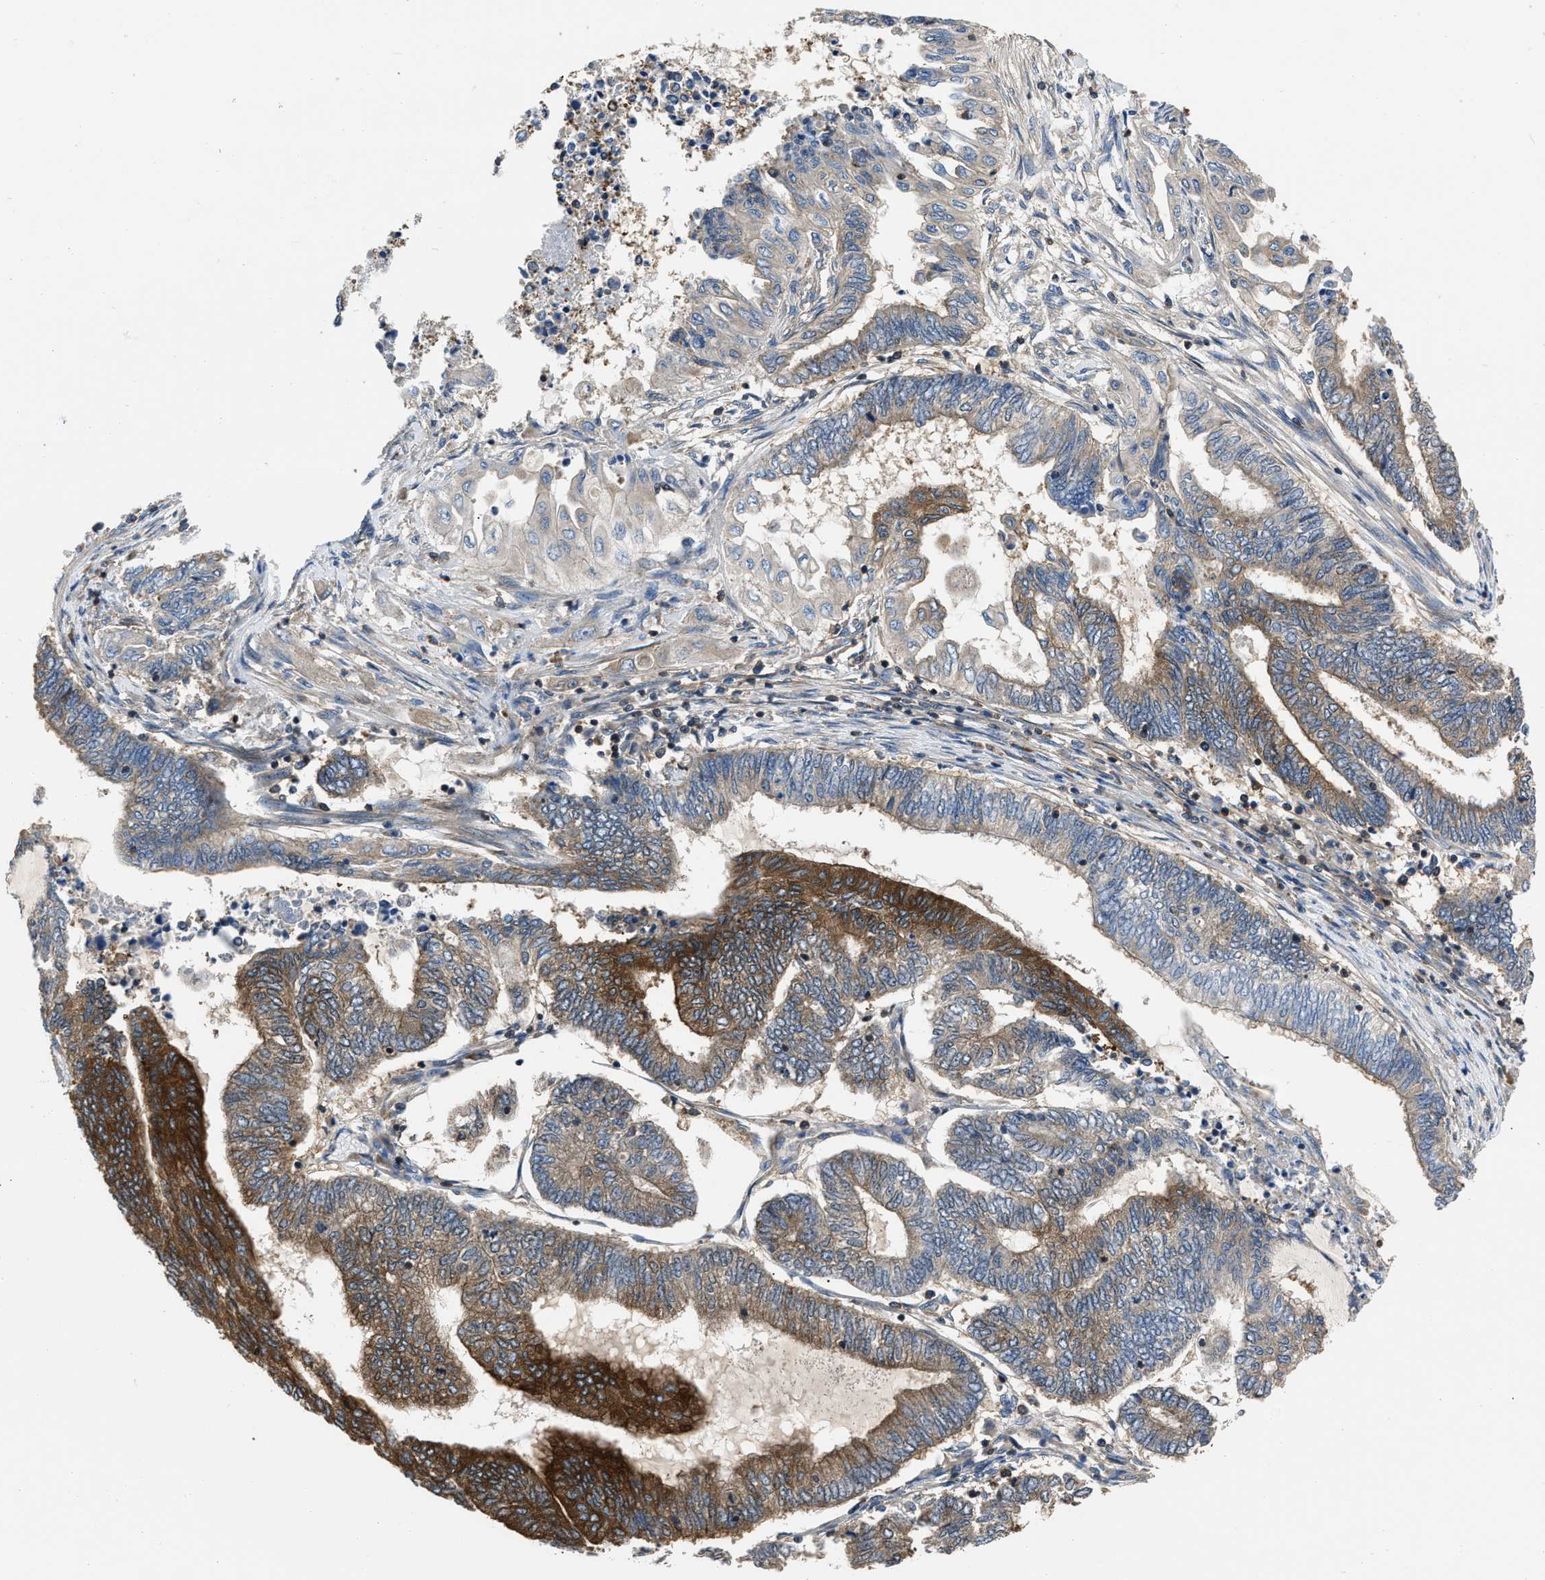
{"staining": {"intensity": "strong", "quantity": "25%-75%", "location": "cytoplasmic/membranous"}, "tissue": "endometrial cancer", "cell_type": "Tumor cells", "image_type": "cancer", "snomed": [{"axis": "morphology", "description": "Adenocarcinoma, NOS"}, {"axis": "topography", "description": "Uterus"}, {"axis": "topography", "description": "Endometrium"}], "caption": "Protein staining demonstrates strong cytoplasmic/membranous positivity in about 25%-75% of tumor cells in endometrial cancer.", "gene": "YARS1", "patient": {"sex": "female", "age": 70}}